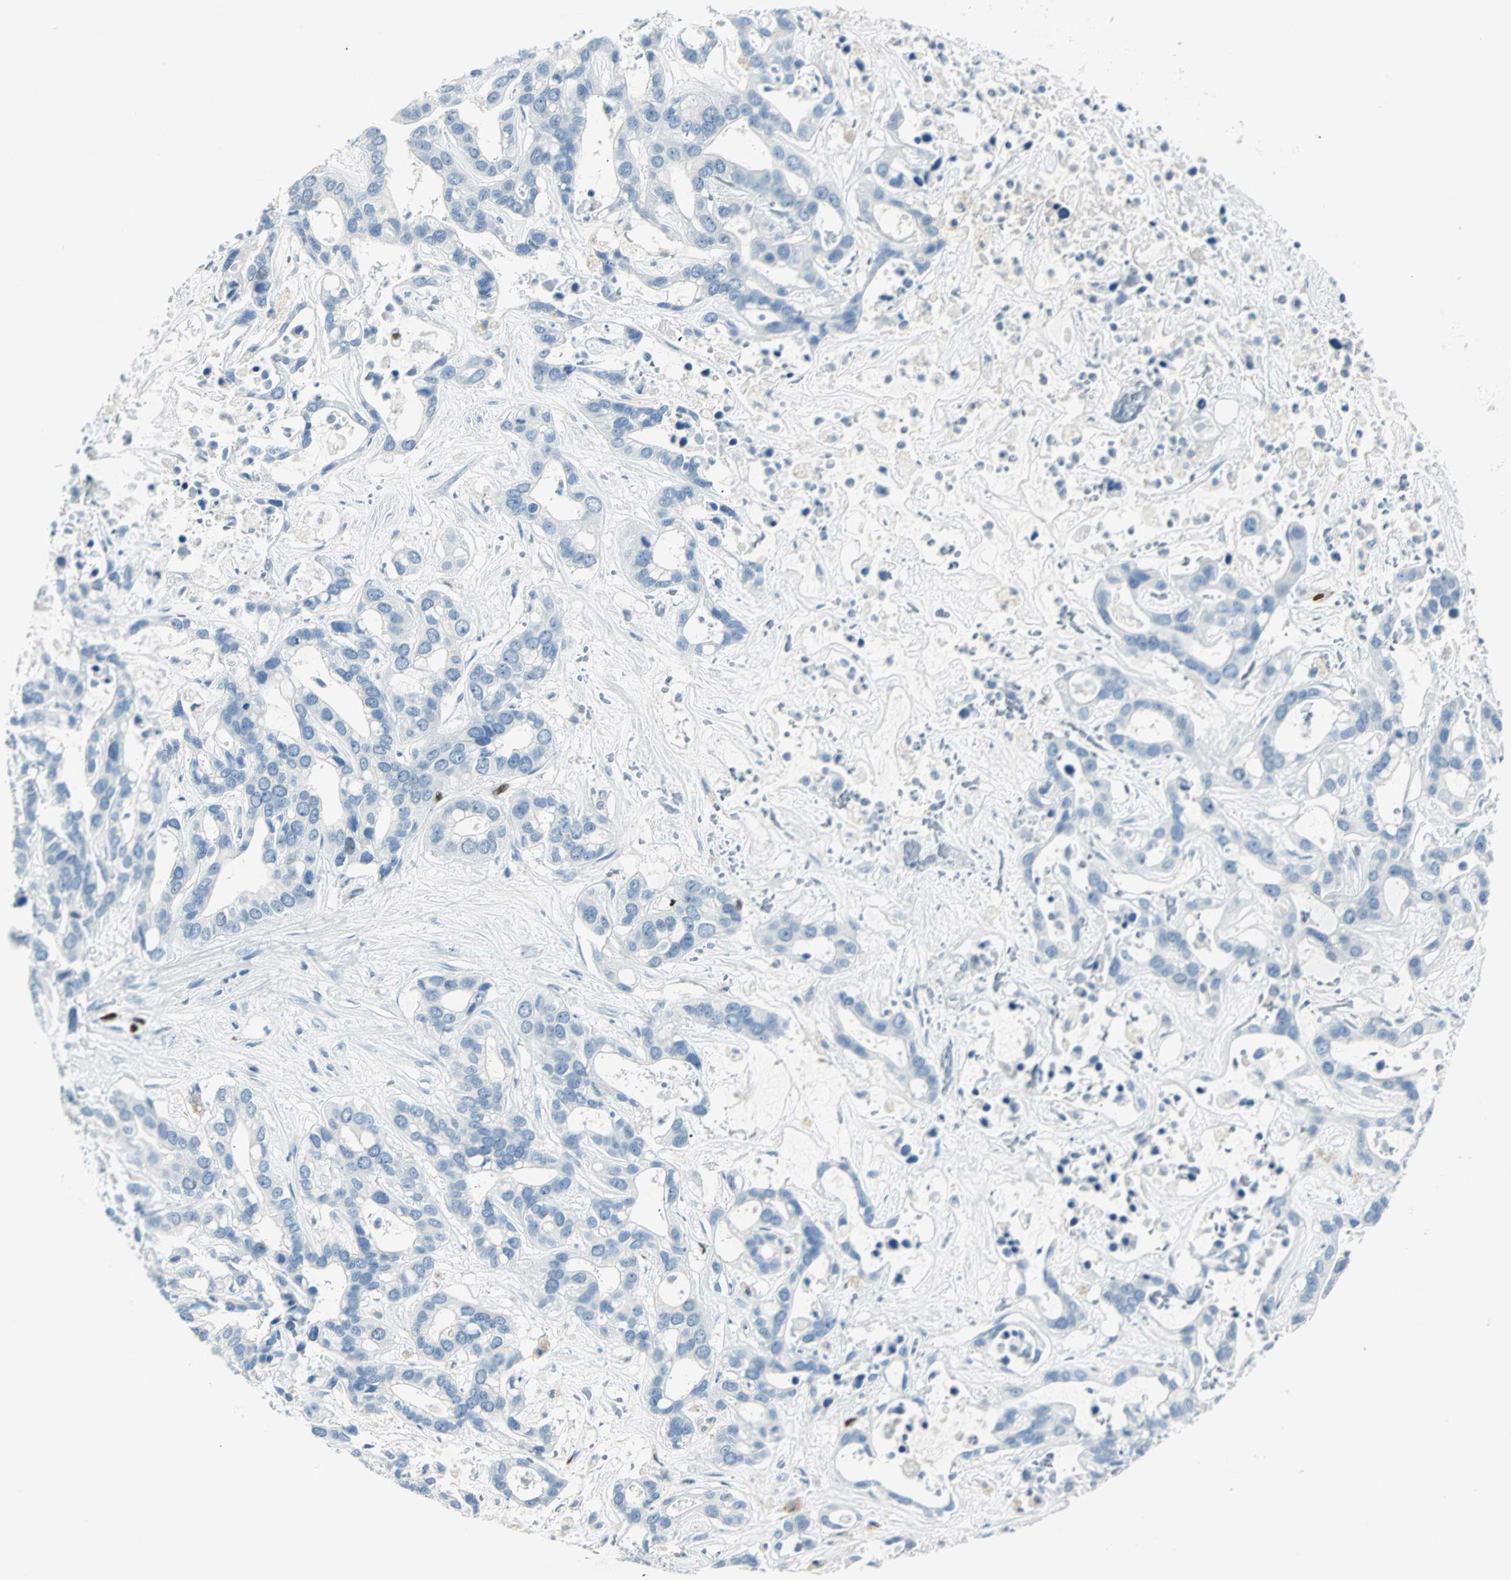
{"staining": {"intensity": "negative", "quantity": "none", "location": "none"}, "tissue": "liver cancer", "cell_type": "Tumor cells", "image_type": "cancer", "snomed": [{"axis": "morphology", "description": "Cholangiocarcinoma"}, {"axis": "topography", "description": "Liver"}], "caption": "There is no significant positivity in tumor cells of liver cholangiocarcinoma.", "gene": "IL33", "patient": {"sex": "female", "age": 65}}